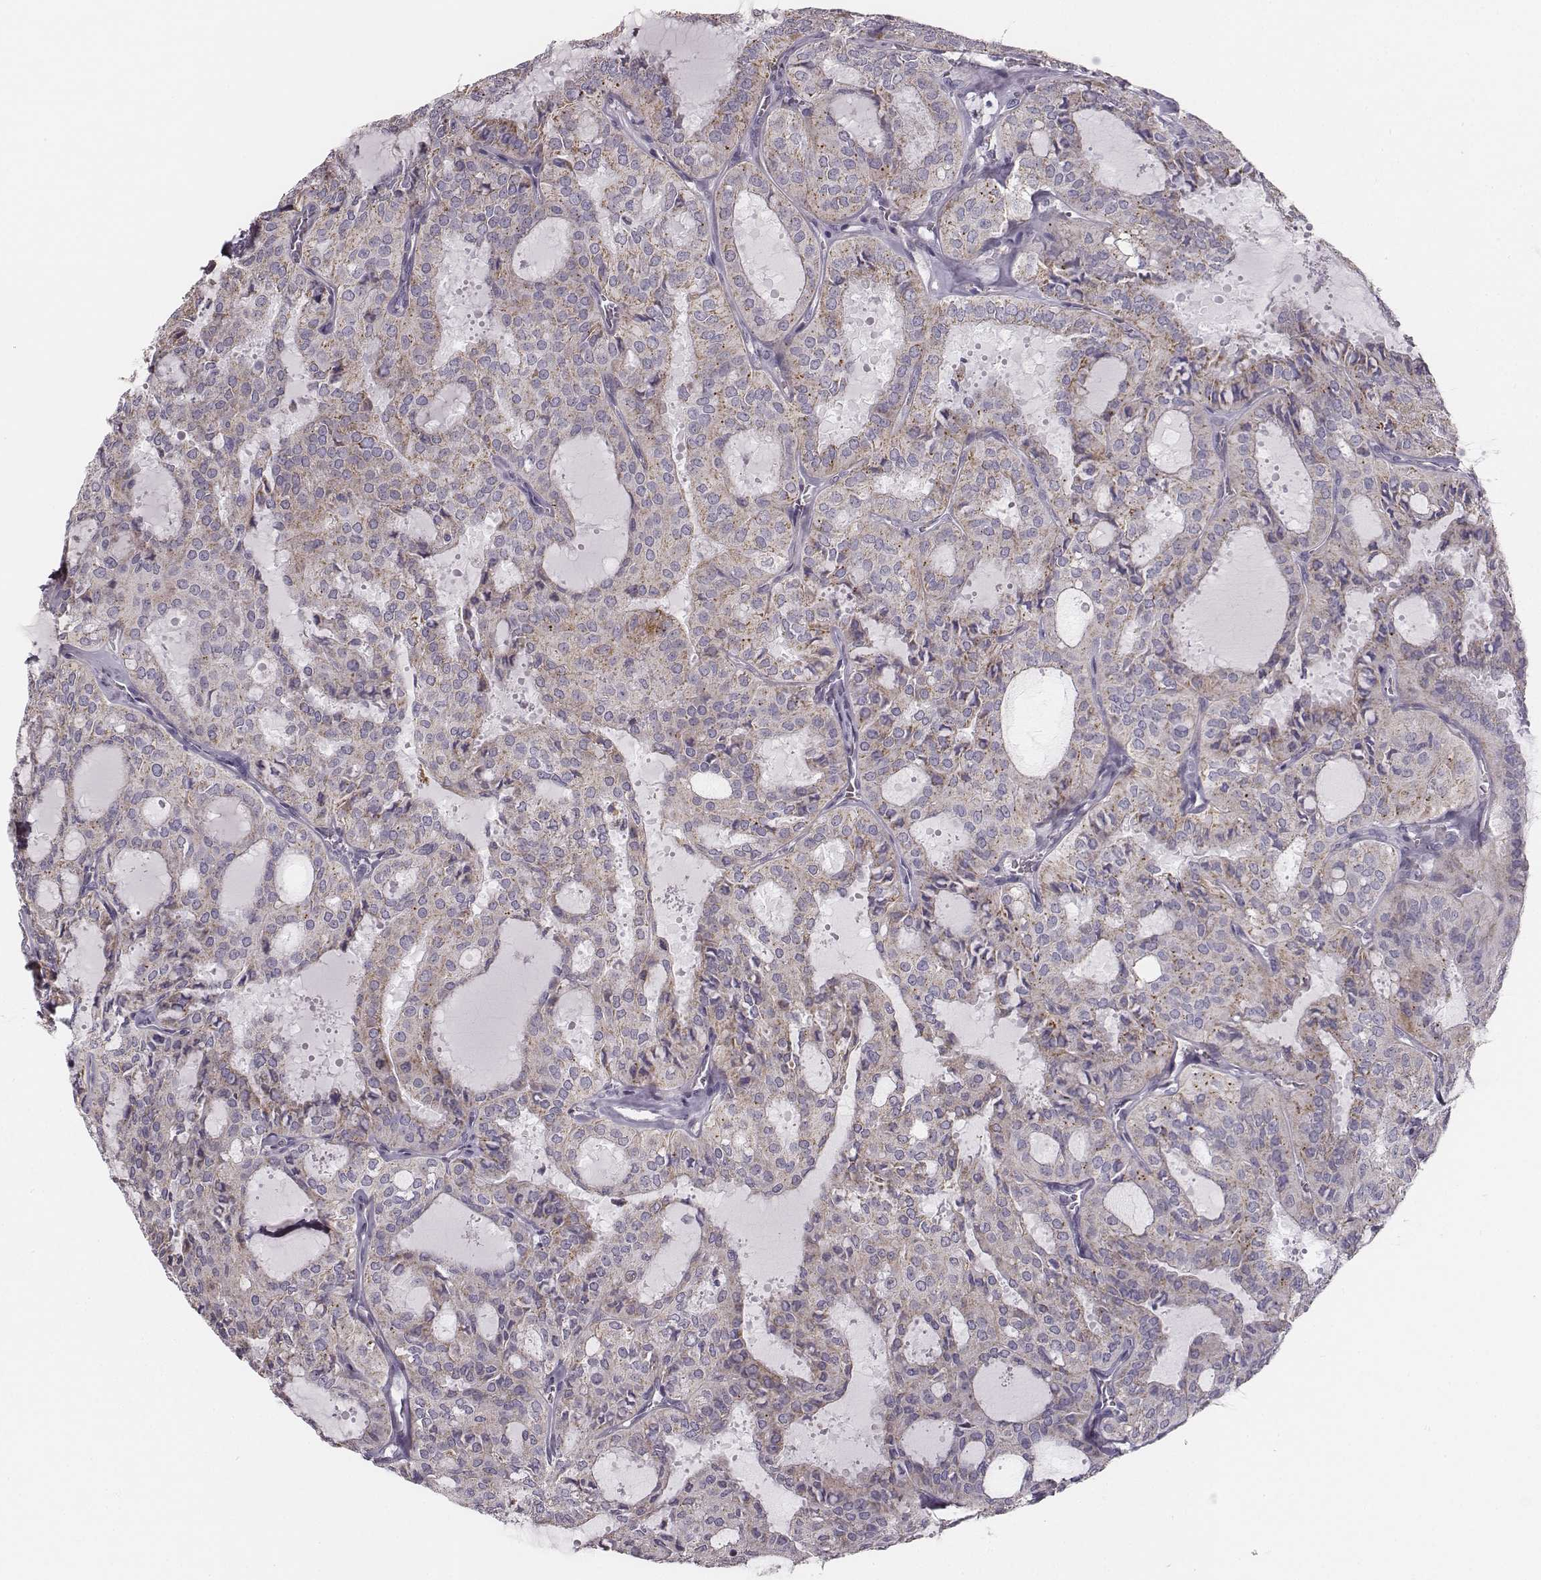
{"staining": {"intensity": "weak", "quantity": "25%-75%", "location": "cytoplasmic/membranous"}, "tissue": "thyroid cancer", "cell_type": "Tumor cells", "image_type": "cancer", "snomed": [{"axis": "morphology", "description": "Follicular adenoma carcinoma, NOS"}, {"axis": "topography", "description": "Thyroid gland"}], "caption": "DAB immunohistochemical staining of thyroid cancer (follicular adenoma carcinoma) shows weak cytoplasmic/membranous protein staining in approximately 25%-75% of tumor cells. (DAB IHC with brightfield microscopy, high magnification).", "gene": "UBL4B", "patient": {"sex": "male", "age": 75}}